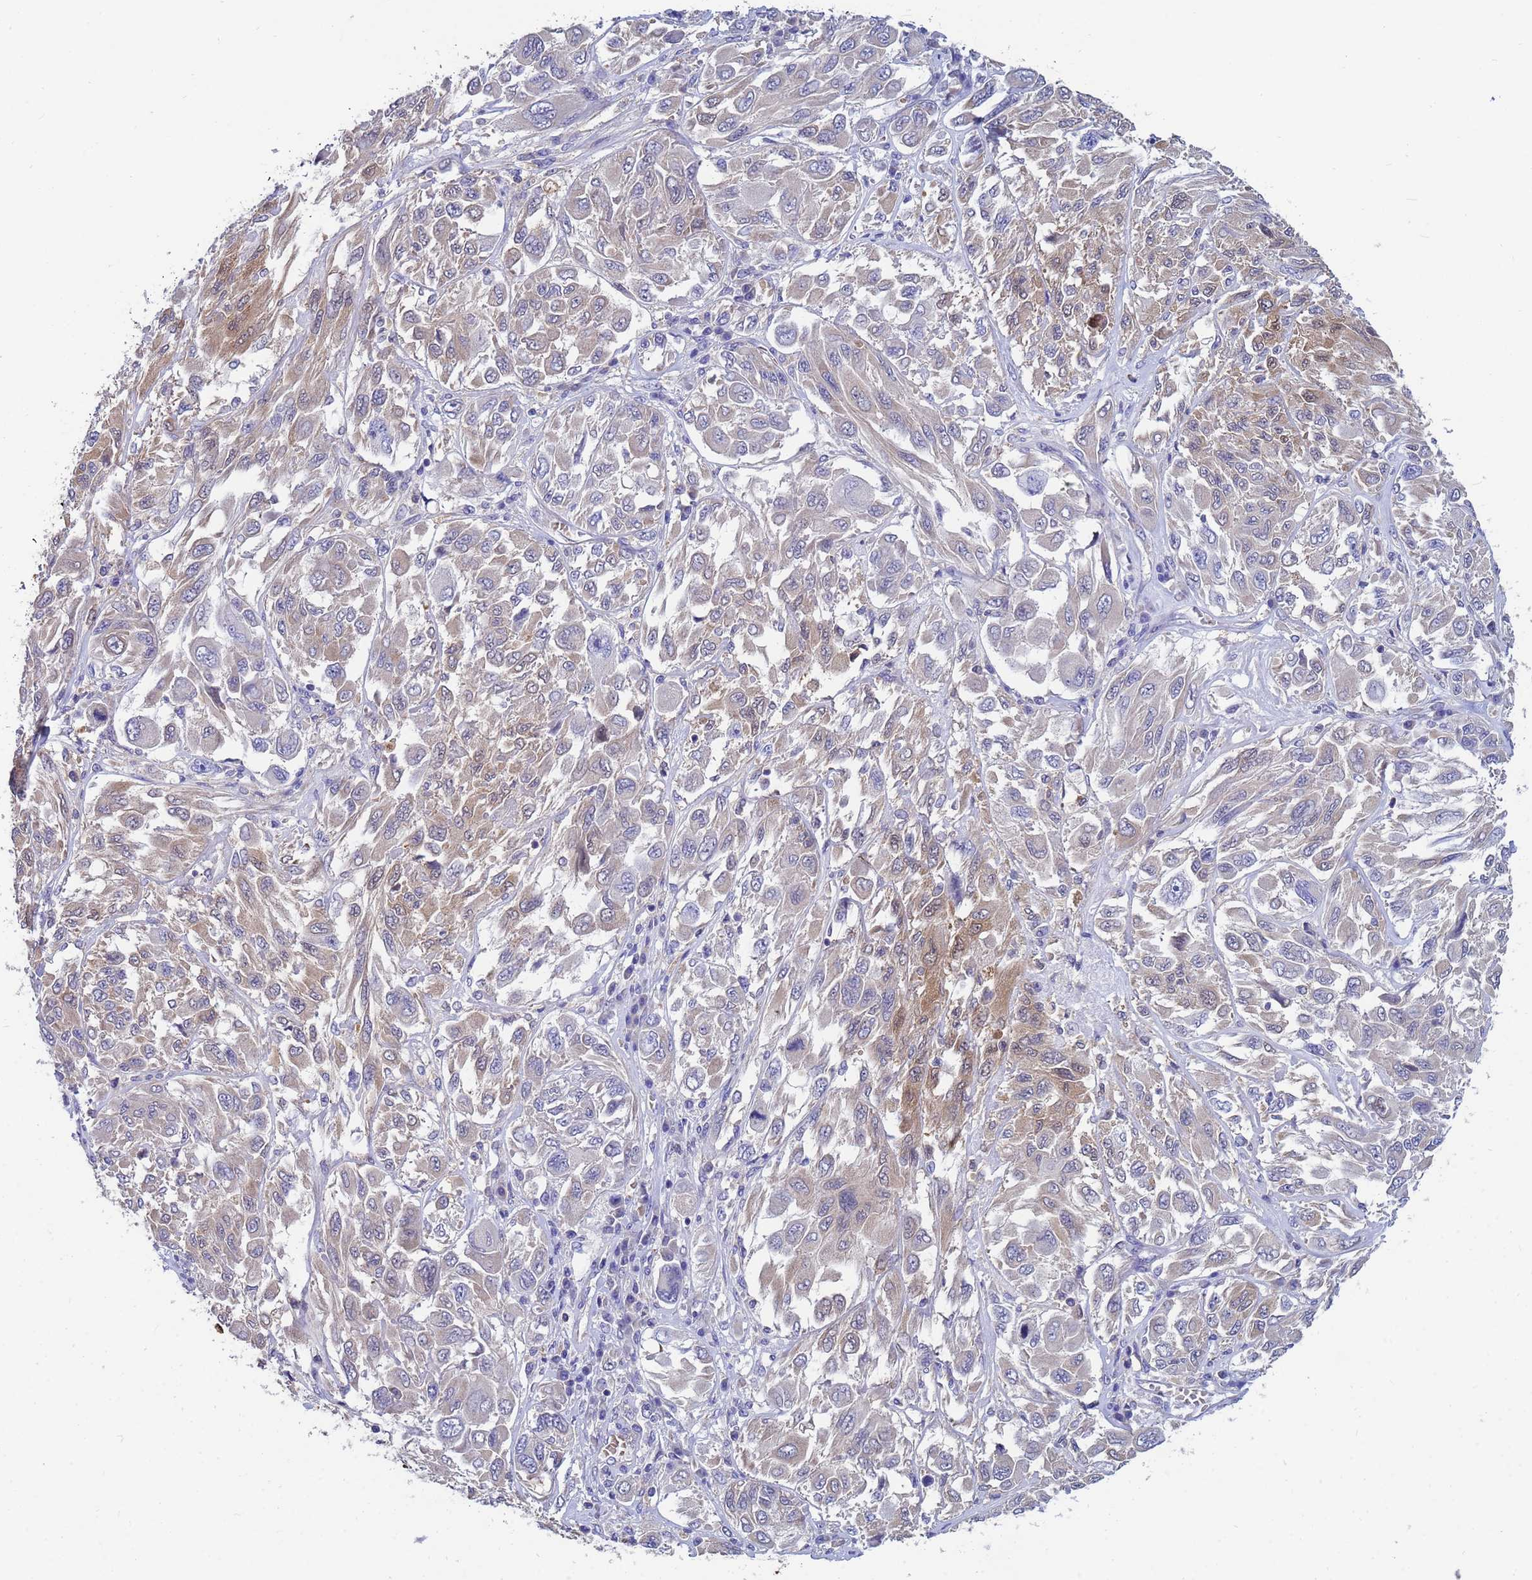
{"staining": {"intensity": "weak", "quantity": "25%-75%", "location": "cytoplasmic/membranous"}, "tissue": "melanoma", "cell_type": "Tumor cells", "image_type": "cancer", "snomed": [{"axis": "morphology", "description": "Malignant melanoma, NOS"}, {"axis": "topography", "description": "Skin"}], "caption": "Malignant melanoma tissue displays weak cytoplasmic/membranous positivity in about 25%-75% of tumor cells, visualized by immunohistochemistry.", "gene": "TTLL11", "patient": {"sex": "female", "age": 91}}